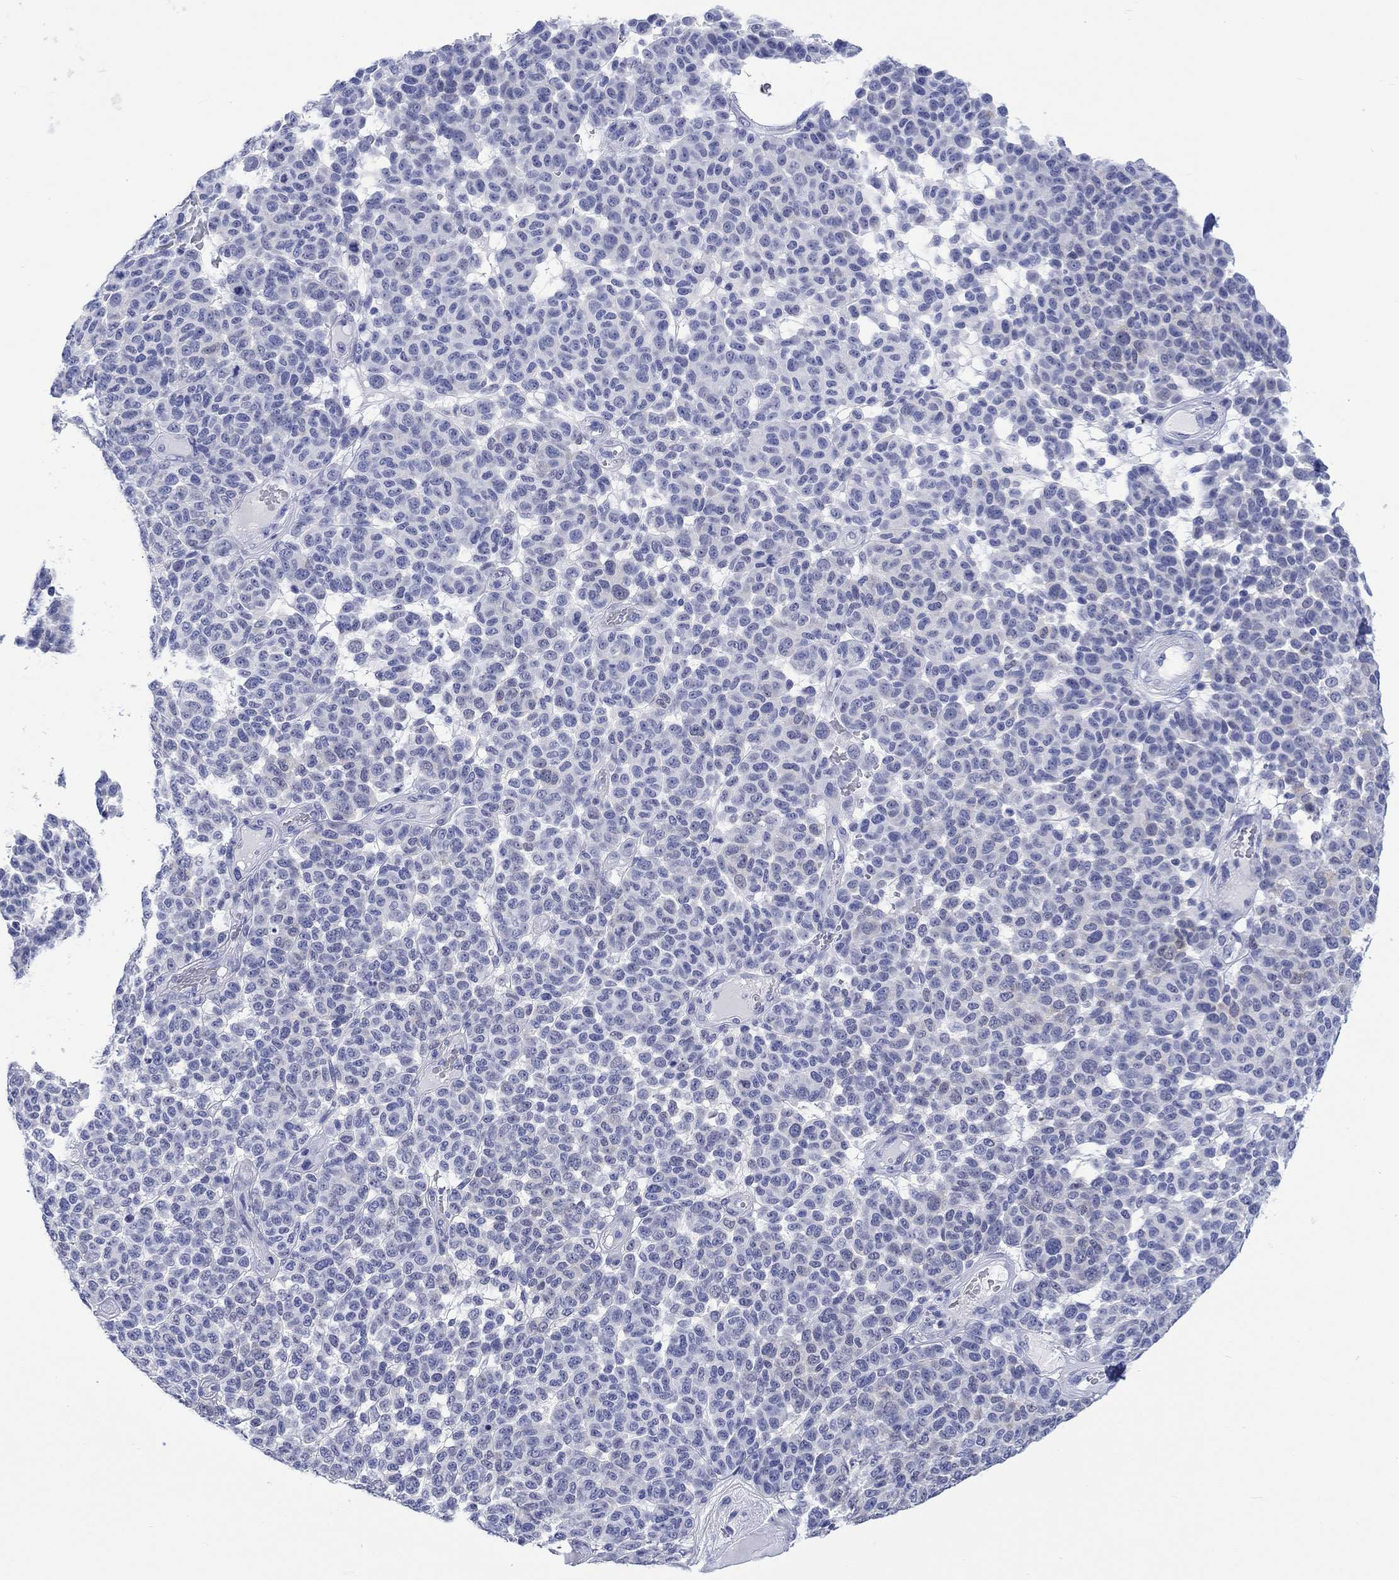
{"staining": {"intensity": "negative", "quantity": "none", "location": "none"}, "tissue": "melanoma", "cell_type": "Tumor cells", "image_type": "cancer", "snomed": [{"axis": "morphology", "description": "Malignant melanoma, NOS"}, {"axis": "topography", "description": "Skin"}], "caption": "This image is of melanoma stained with immunohistochemistry to label a protein in brown with the nuclei are counter-stained blue. There is no positivity in tumor cells.", "gene": "MSI1", "patient": {"sex": "male", "age": 59}}